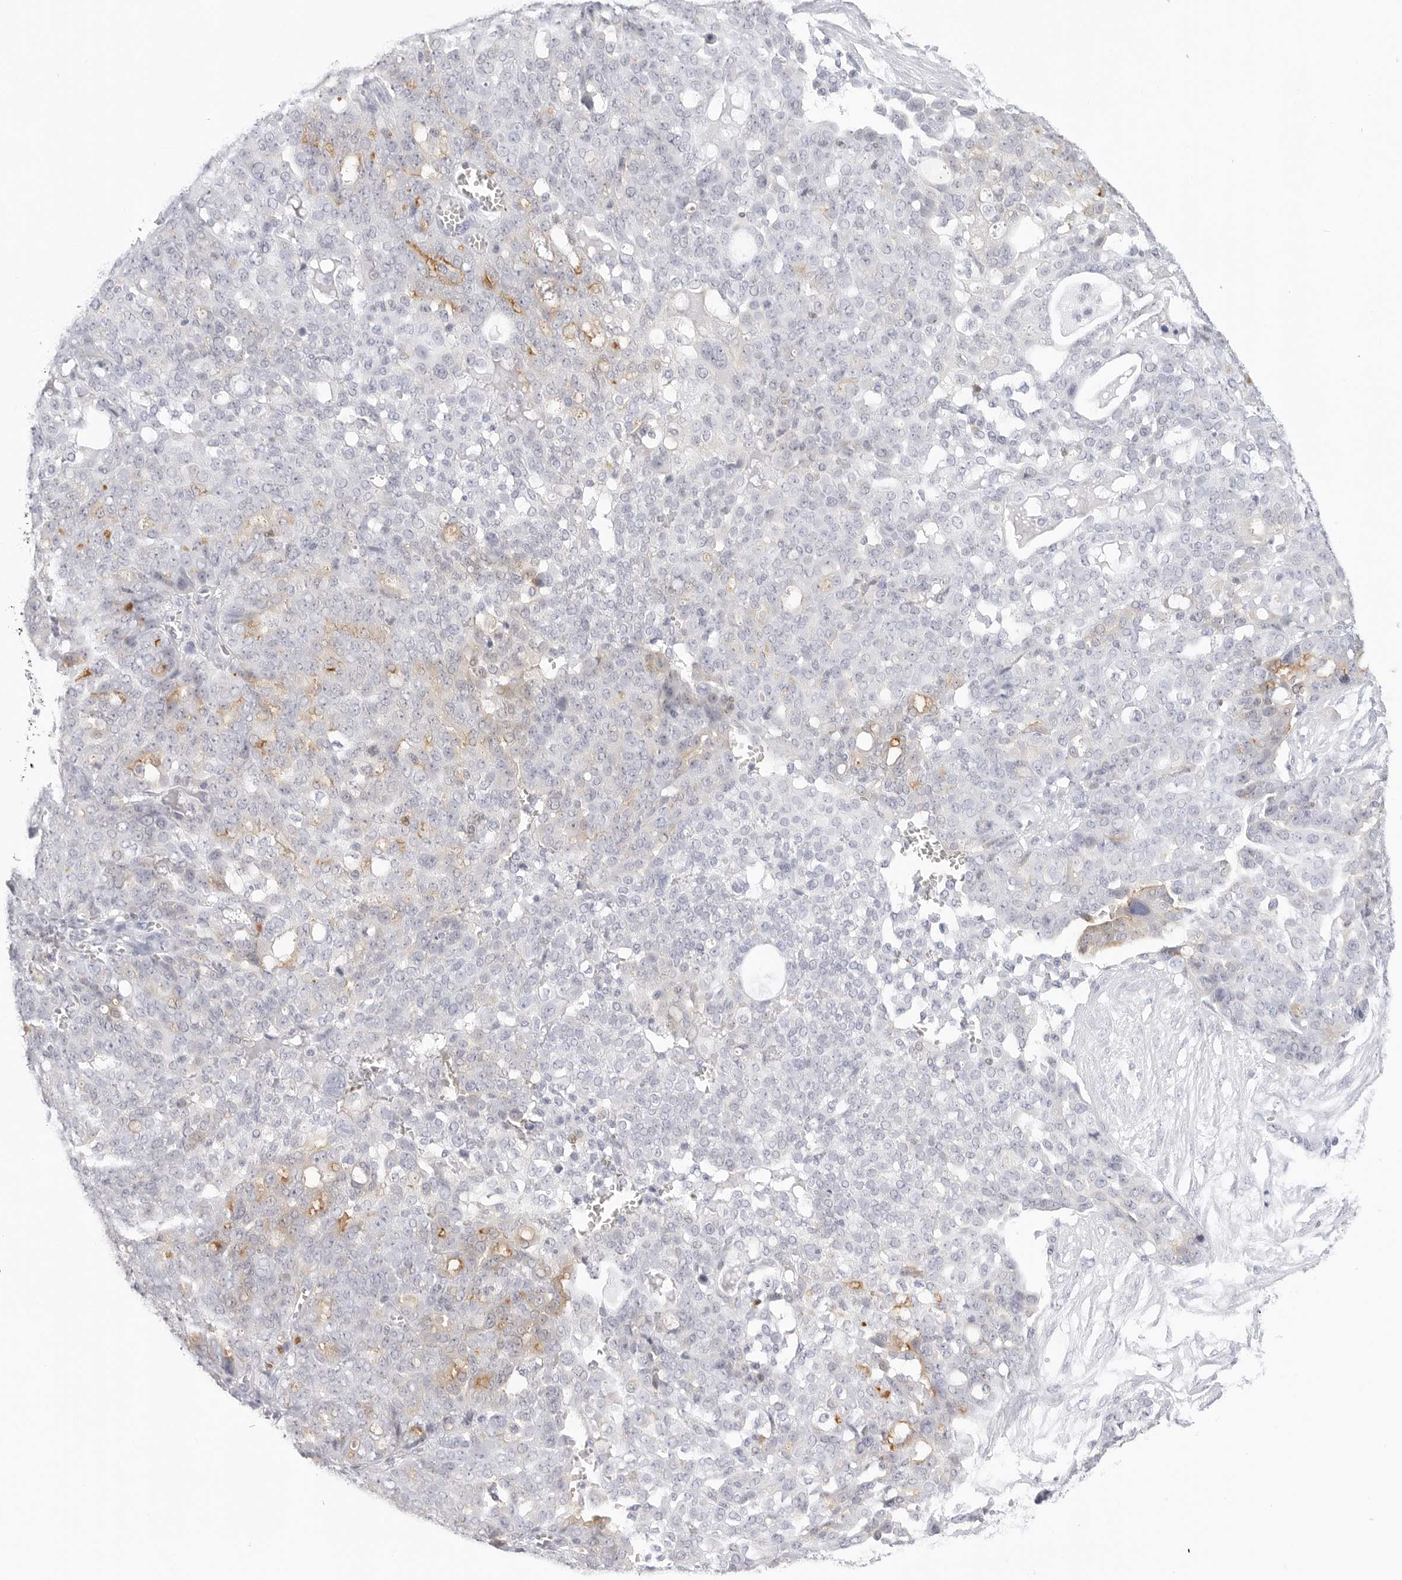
{"staining": {"intensity": "moderate", "quantity": "<25%", "location": "cytoplasmic/membranous"}, "tissue": "ovarian cancer", "cell_type": "Tumor cells", "image_type": "cancer", "snomed": [{"axis": "morphology", "description": "Cystadenocarcinoma, serous, NOS"}, {"axis": "topography", "description": "Soft tissue"}, {"axis": "topography", "description": "Ovary"}], "caption": "Immunohistochemical staining of ovarian cancer shows moderate cytoplasmic/membranous protein expression in about <25% of tumor cells.", "gene": "SLC9A3R1", "patient": {"sex": "female", "age": 57}}